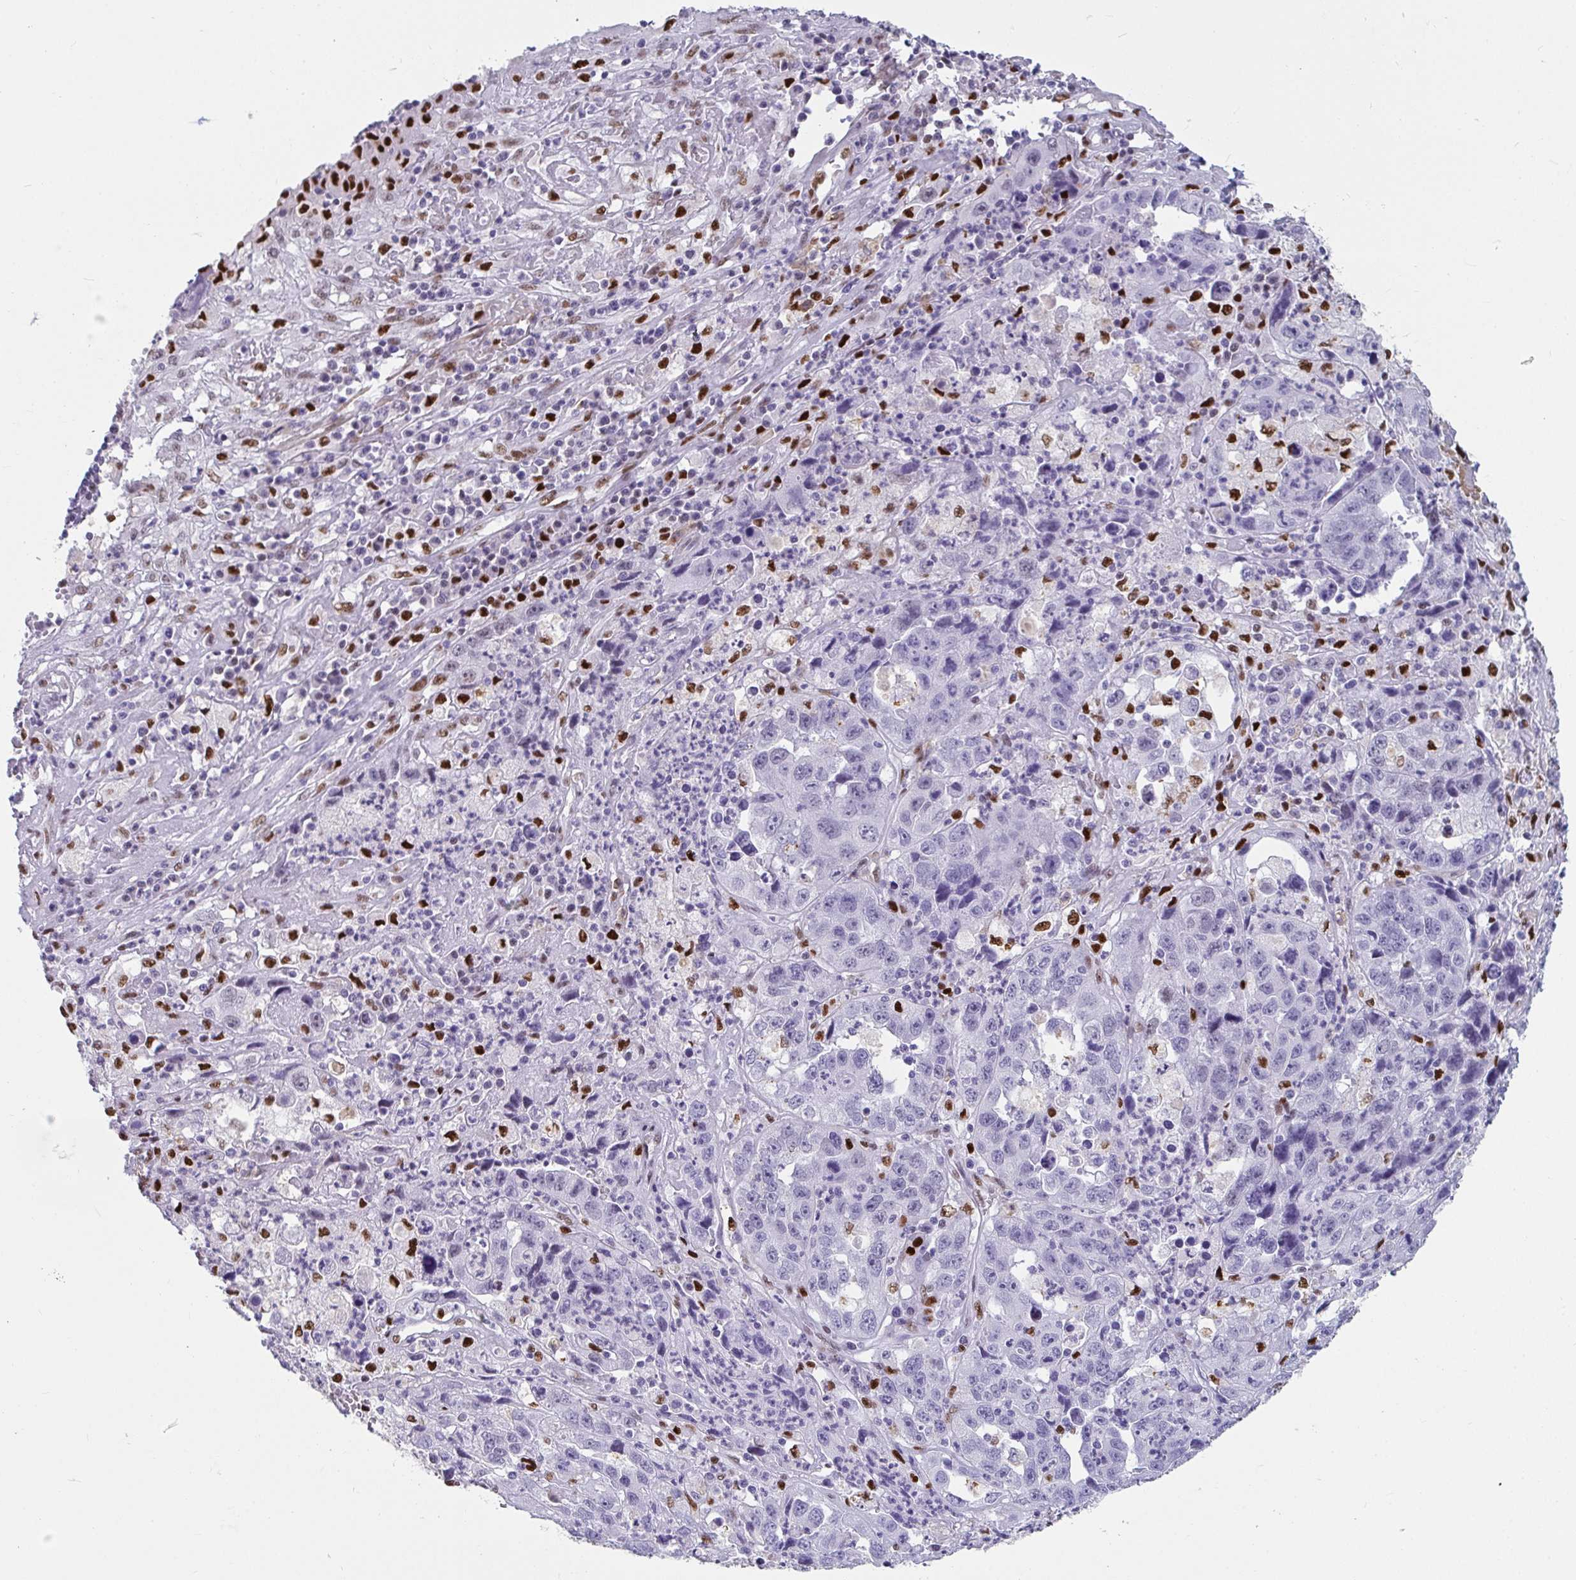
{"staining": {"intensity": "negative", "quantity": "none", "location": "none"}, "tissue": "endometrial cancer", "cell_type": "Tumor cells", "image_type": "cancer", "snomed": [{"axis": "morphology", "description": "Adenocarcinoma, NOS"}, {"axis": "topography", "description": "Uterus"}], "caption": "A histopathology image of endometrial cancer stained for a protein shows no brown staining in tumor cells.", "gene": "ZNF586", "patient": {"sex": "female", "age": 62}}